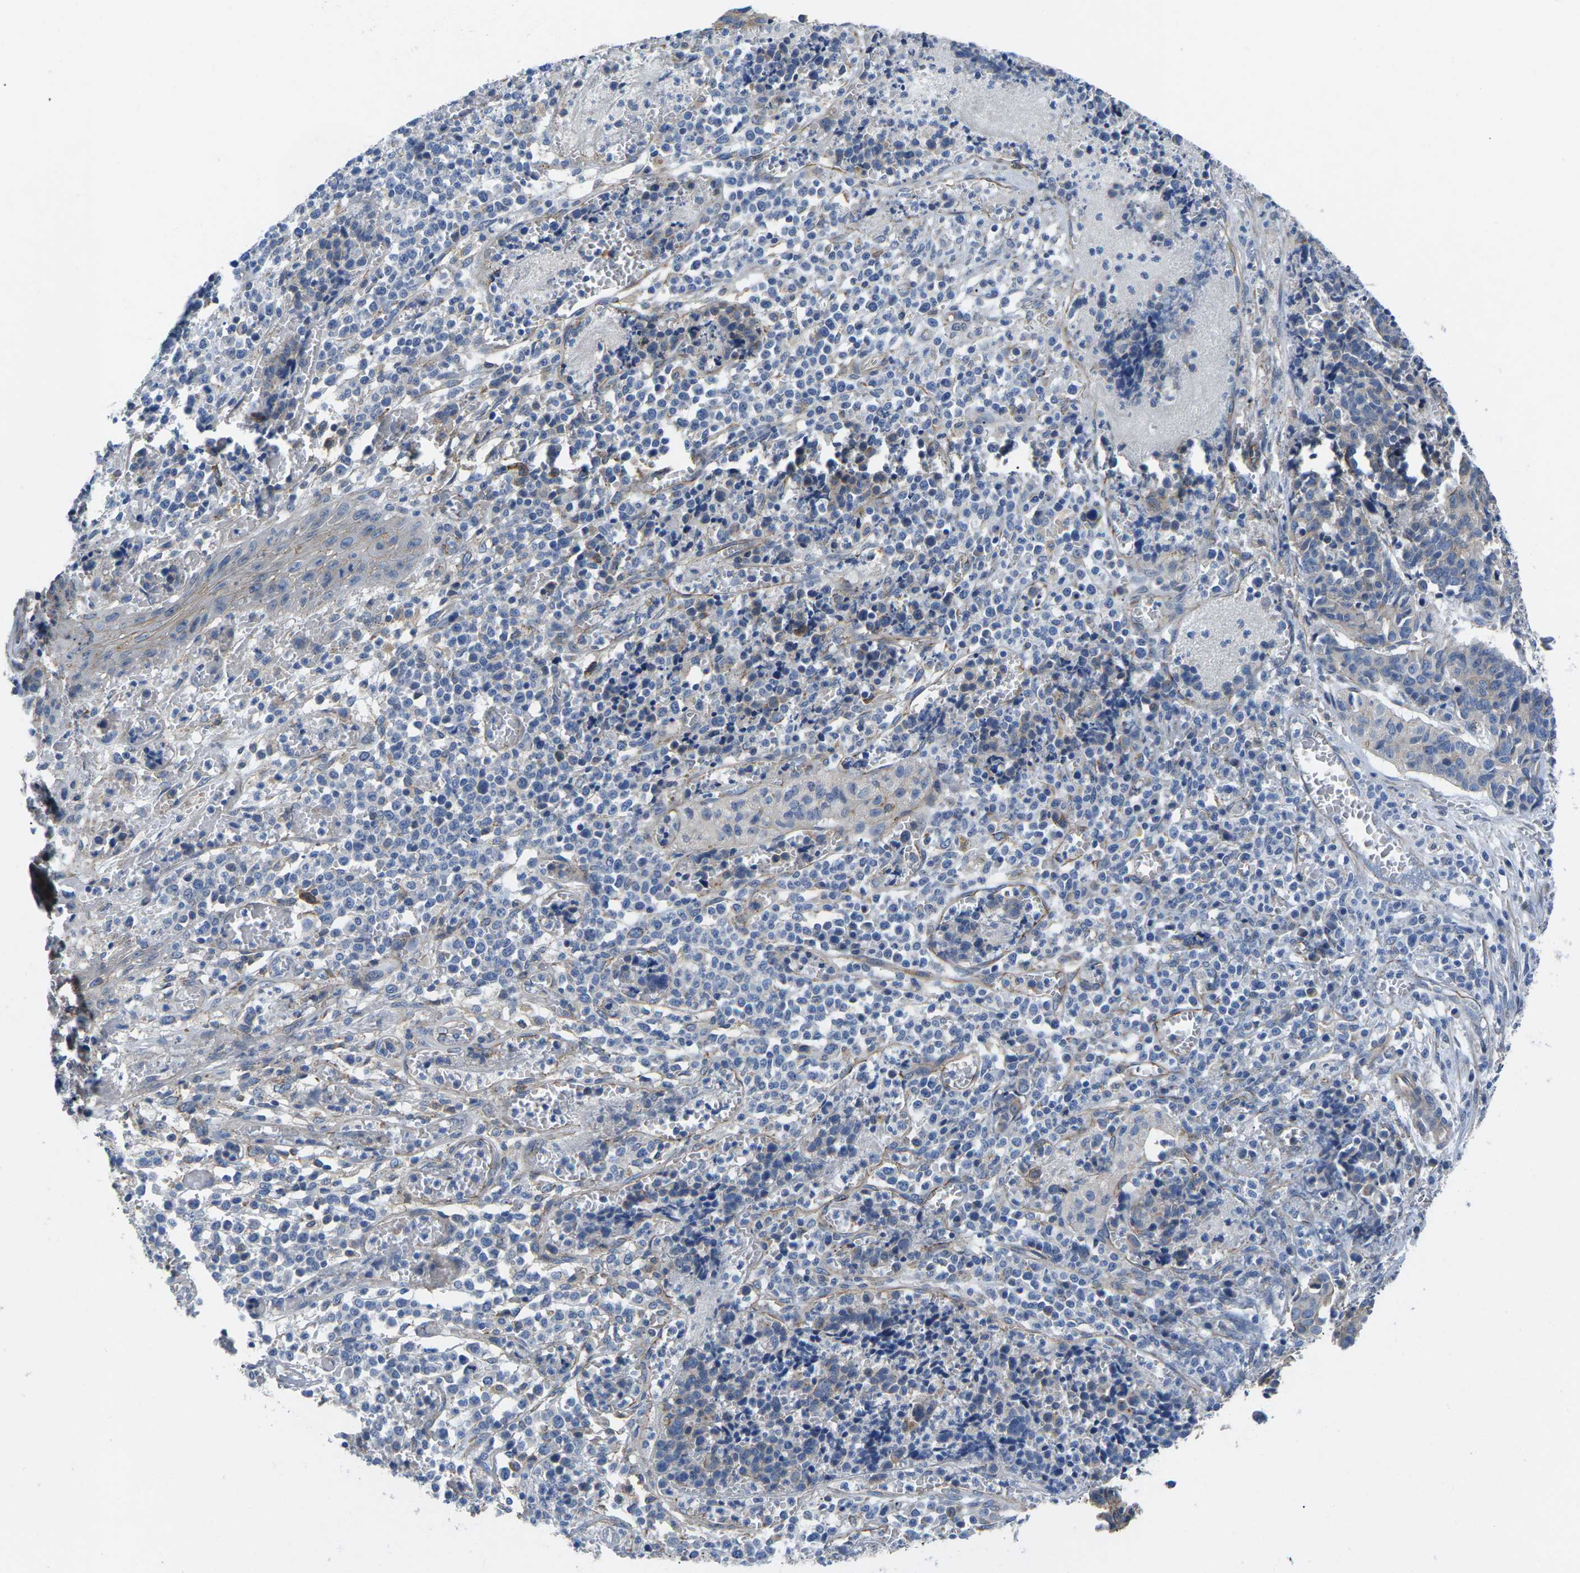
{"staining": {"intensity": "negative", "quantity": "none", "location": "none"}, "tissue": "cervical cancer", "cell_type": "Tumor cells", "image_type": "cancer", "snomed": [{"axis": "morphology", "description": "Squamous cell carcinoma, NOS"}, {"axis": "topography", "description": "Cervix"}], "caption": "Photomicrograph shows no protein positivity in tumor cells of cervical cancer tissue.", "gene": "CTNND1", "patient": {"sex": "female", "age": 35}}